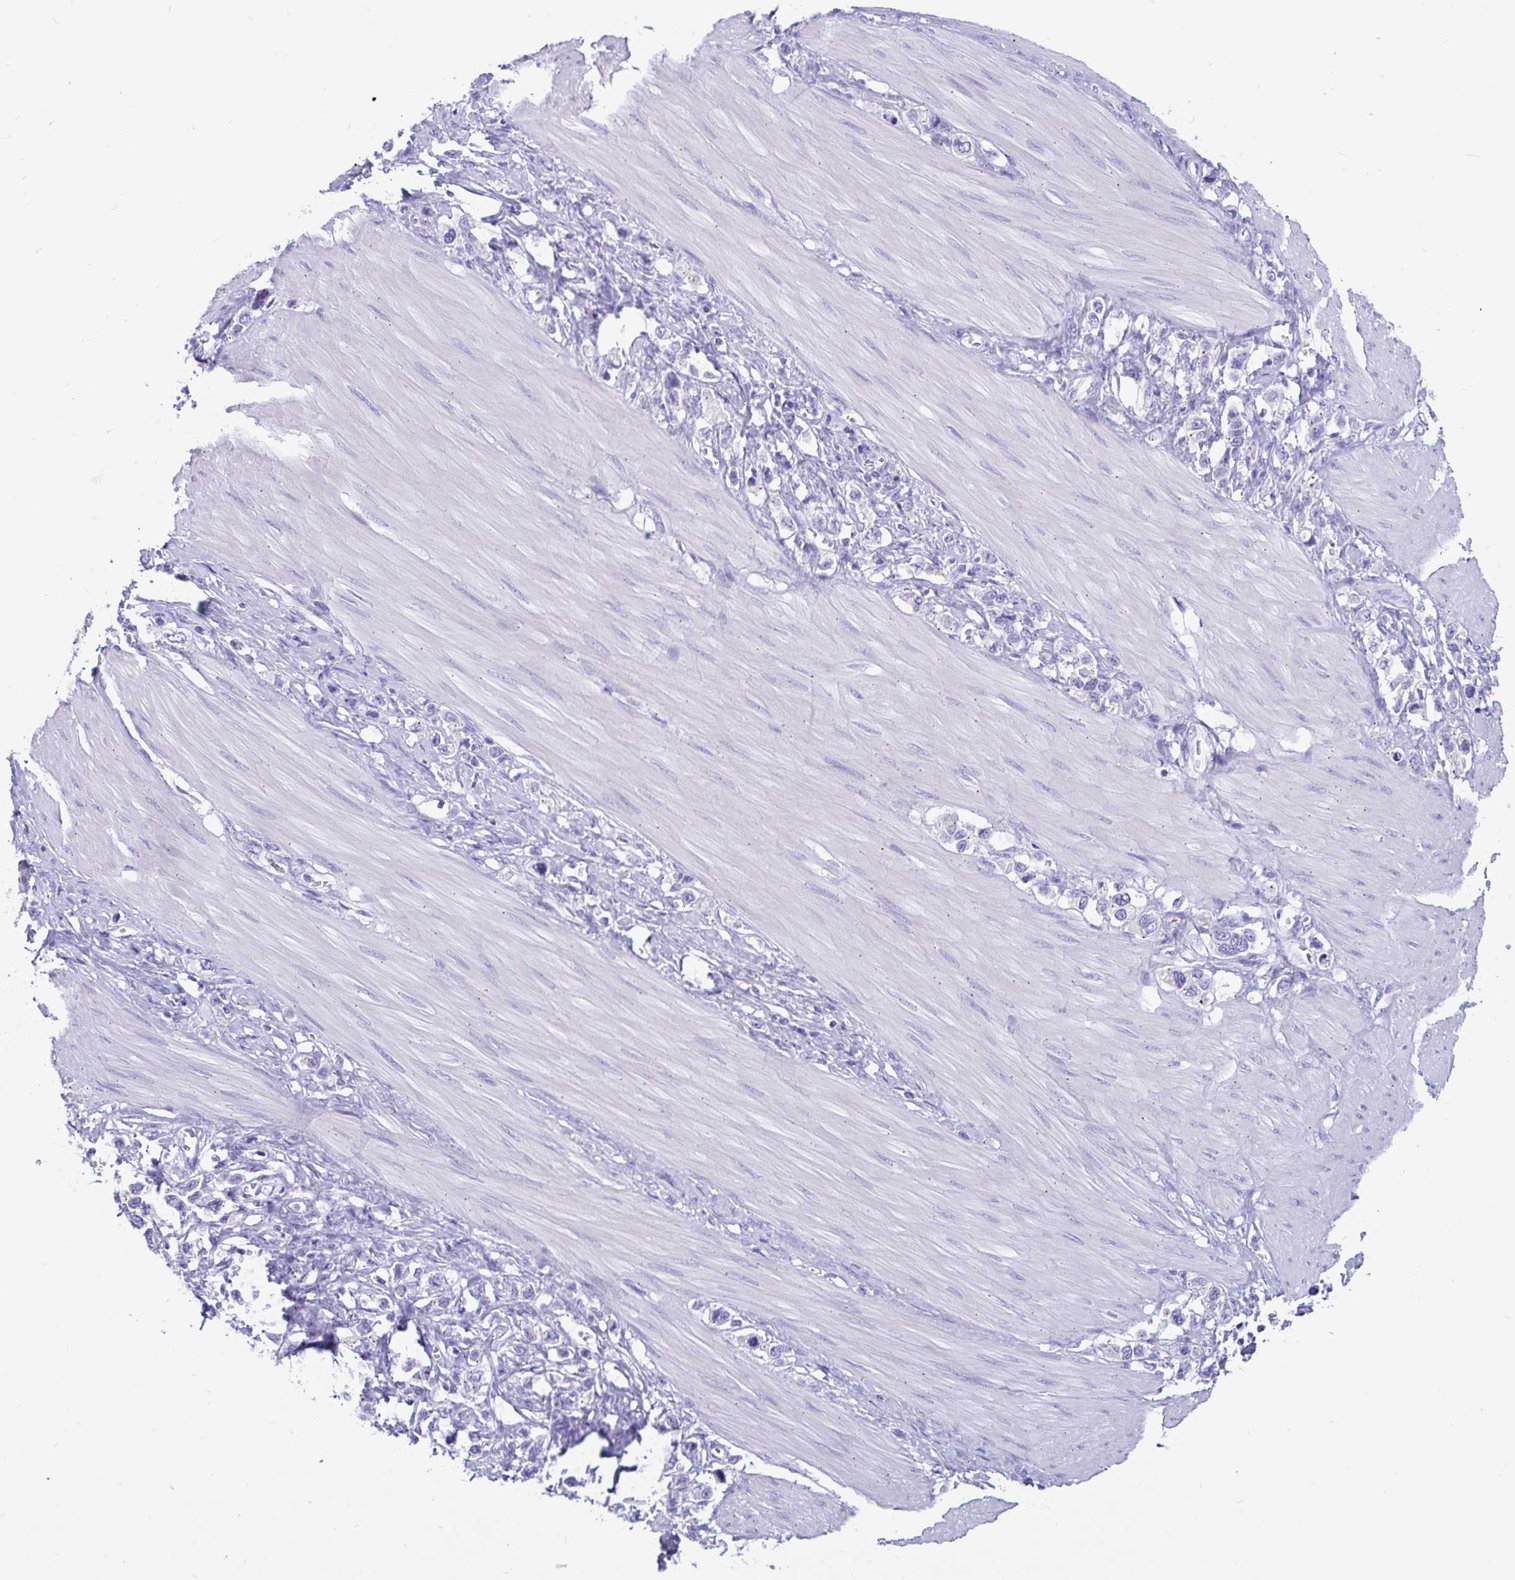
{"staining": {"intensity": "negative", "quantity": "none", "location": "none"}, "tissue": "stomach cancer", "cell_type": "Tumor cells", "image_type": "cancer", "snomed": [{"axis": "morphology", "description": "Adenocarcinoma, NOS"}, {"axis": "topography", "description": "Stomach"}], "caption": "IHC micrograph of neoplastic tissue: human stomach cancer stained with DAB (3,3'-diaminobenzidine) displays no significant protein staining in tumor cells. Nuclei are stained in blue.", "gene": "RNASE3", "patient": {"sex": "female", "age": 65}}